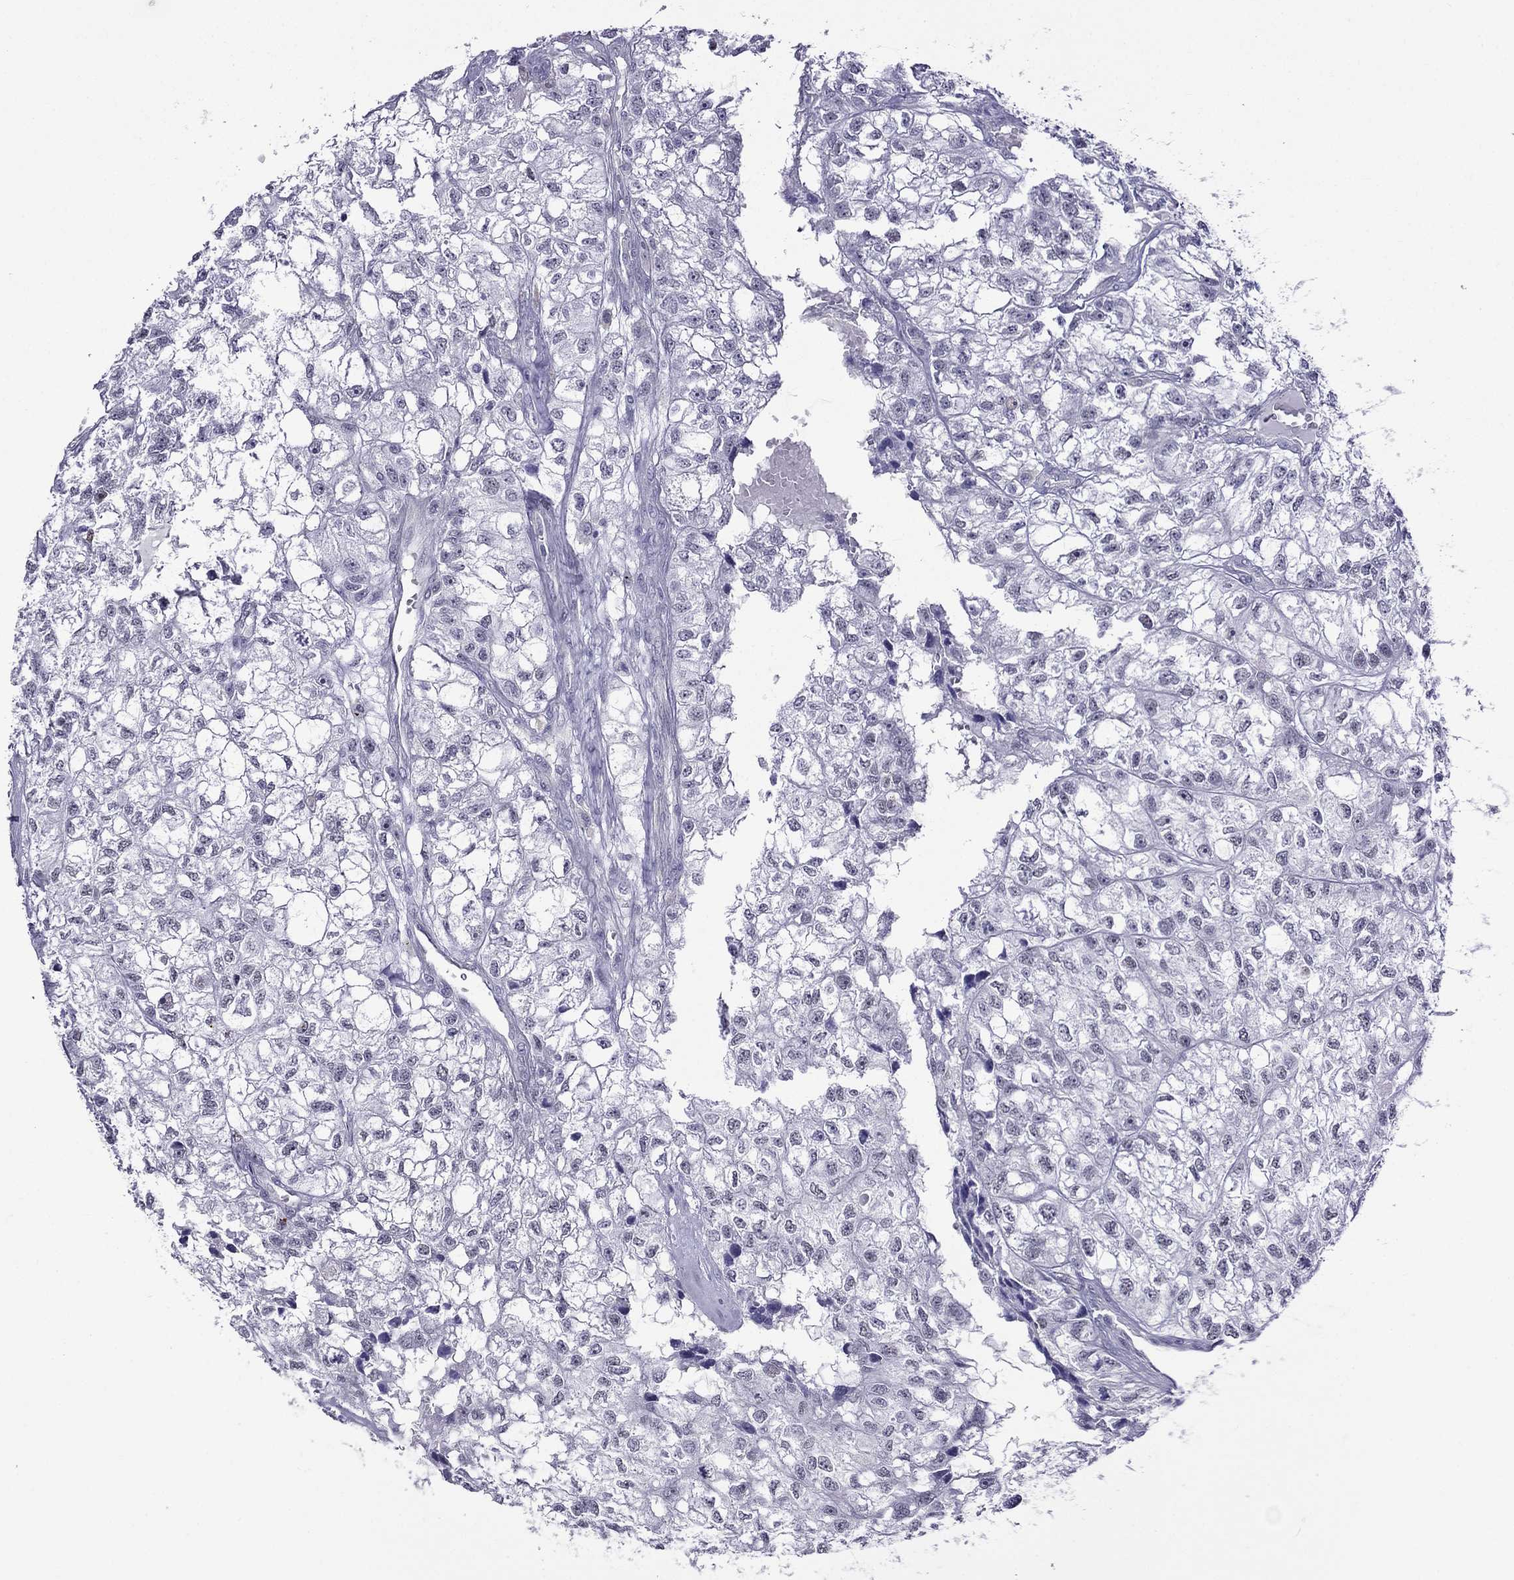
{"staining": {"intensity": "negative", "quantity": "none", "location": "none"}, "tissue": "renal cancer", "cell_type": "Tumor cells", "image_type": "cancer", "snomed": [{"axis": "morphology", "description": "Adenocarcinoma, NOS"}, {"axis": "topography", "description": "Kidney"}], "caption": "An image of adenocarcinoma (renal) stained for a protein displays no brown staining in tumor cells. Brightfield microscopy of IHC stained with DAB (3,3'-diaminobenzidine) (brown) and hematoxylin (blue), captured at high magnification.", "gene": "MGP", "patient": {"sex": "male", "age": 56}}